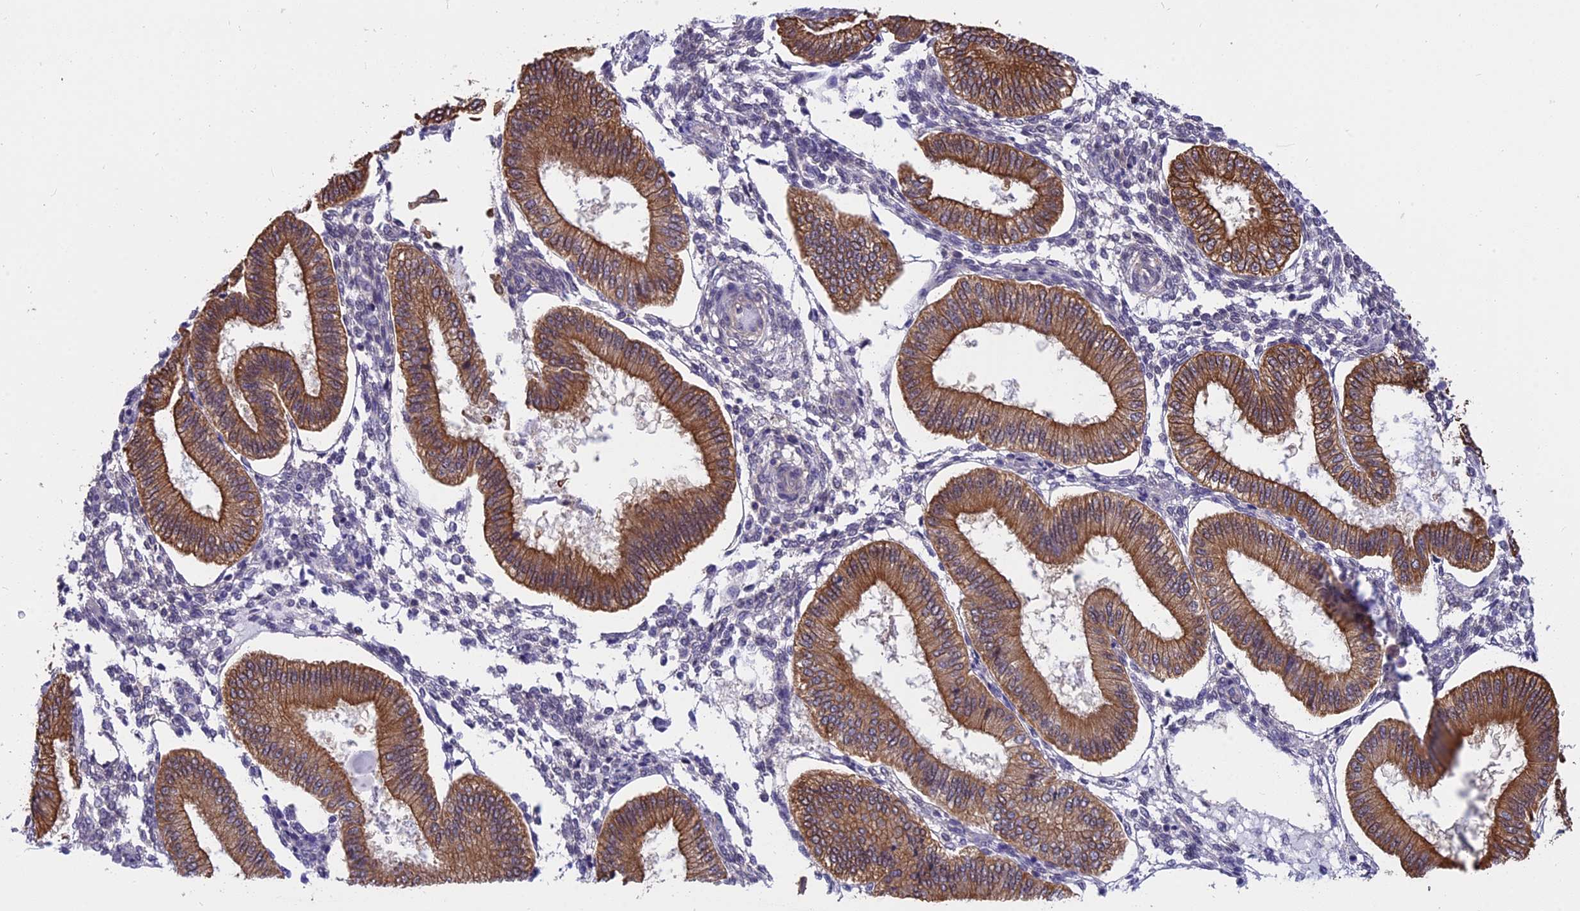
{"staining": {"intensity": "negative", "quantity": "none", "location": "none"}, "tissue": "endometrium", "cell_type": "Cells in endometrial stroma", "image_type": "normal", "snomed": [{"axis": "morphology", "description": "Normal tissue, NOS"}, {"axis": "topography", "description": "Endometrium"}], "caption": "Immunohistochemistry image of unremarkable endometrium: human endometrium stained with DAB (3,3'-diaminobenzidine) reveals no significant protein expression in cells in endometrial stroma.", "gene": "STUB1", "patient": {"sex": "female", "age": 39}}